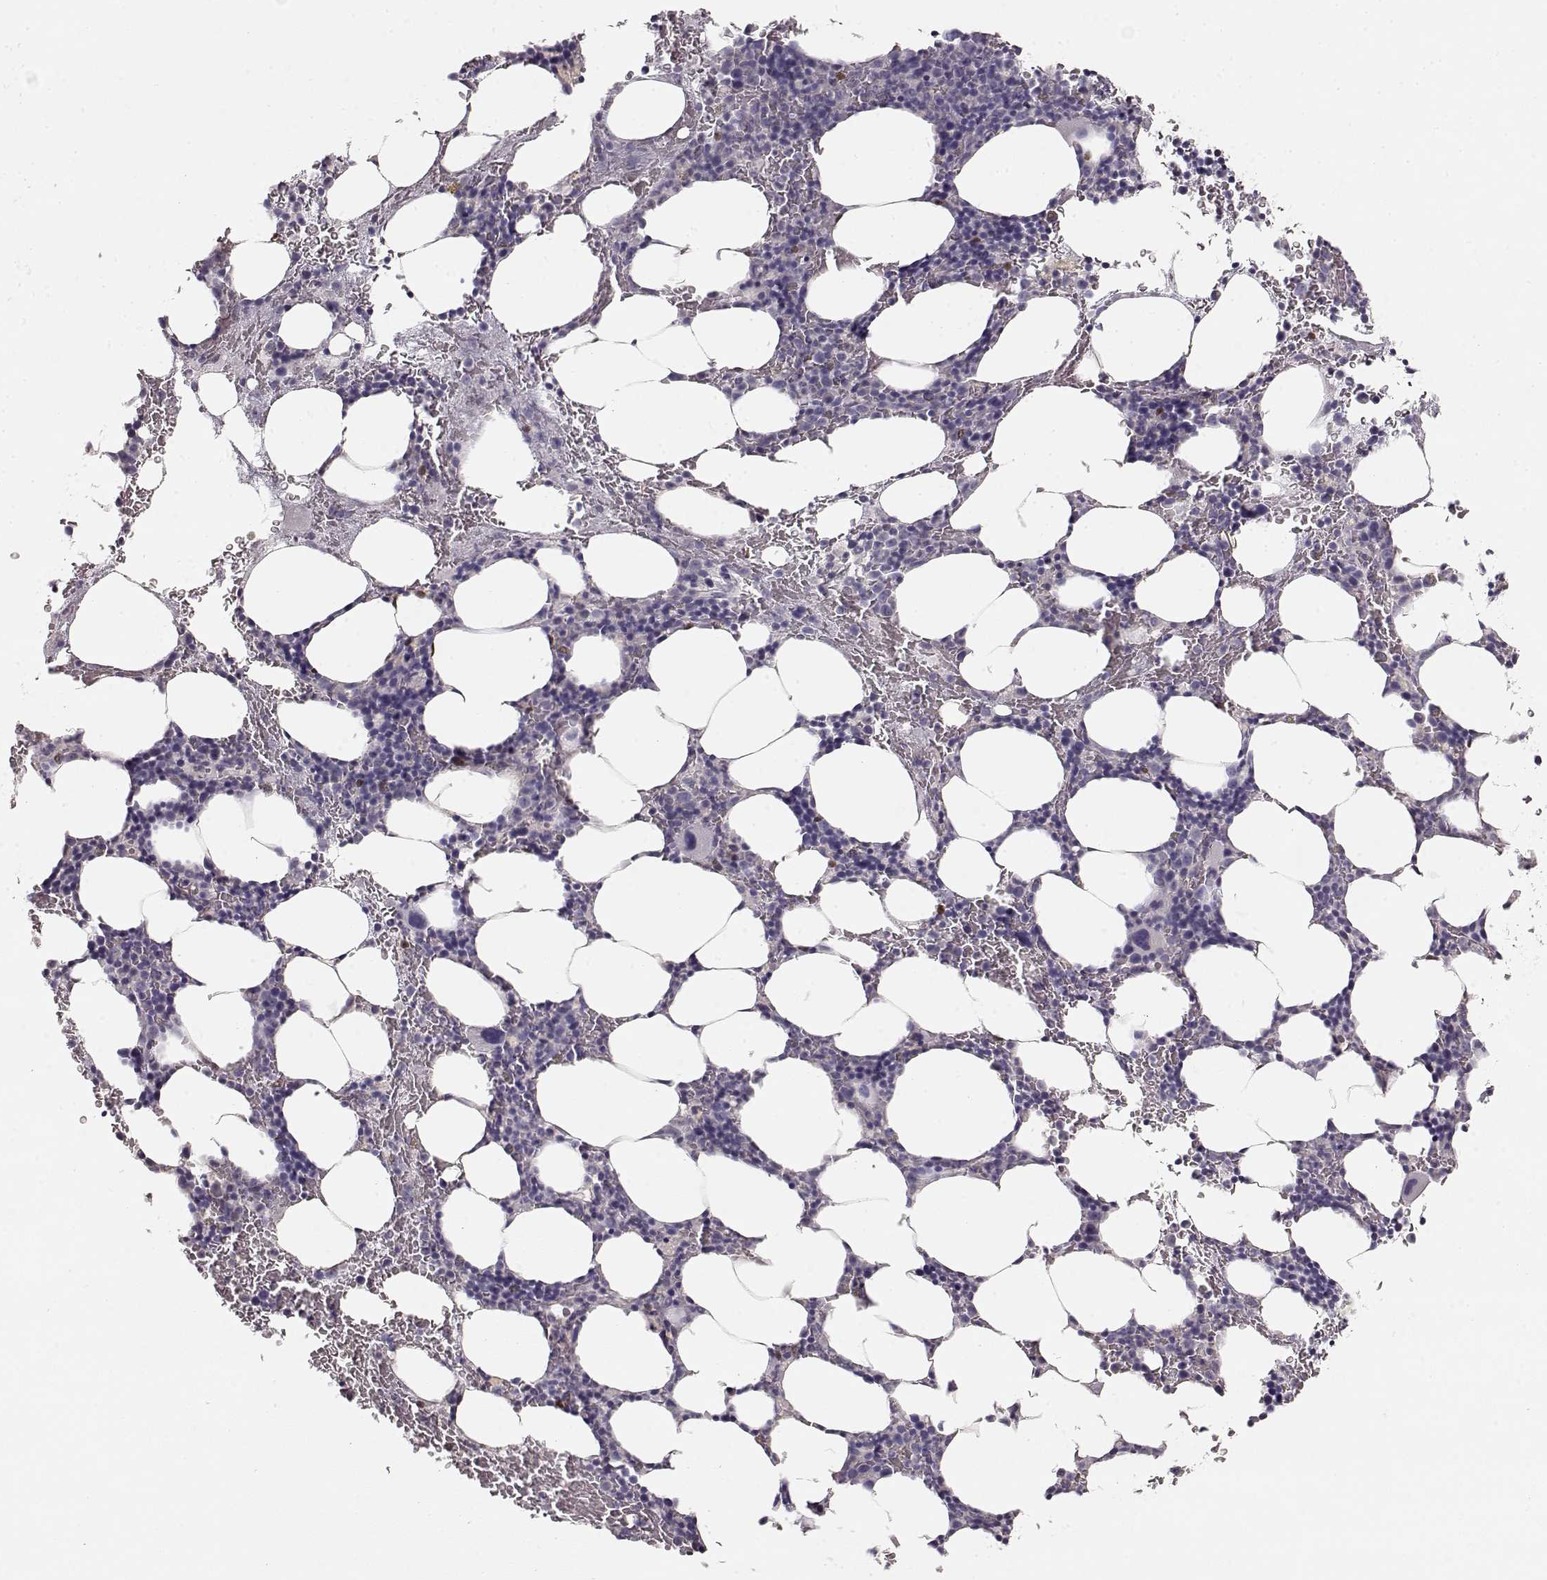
{"staining": {"intensity": "negative", "quantity": "none", "location": "none"}, "tissue": "bone marrow", "cell_type": "Hematopoietic cells", "image_type": "normal", "snomed": [{"axis": "morphology", "description": "Normal tissue, NOS"}, {"axis": "topography", "description": "Bone marrow"}], "caption": "A histopathology image of bone marrow stained for a protein demonstrates no brown staining in hematopoietic cells. (Stains: DAB immunohistochemistry with hematoxylin counter stain, Microscopy: brightfield microscopy at high magnification).", "gene": "S100B", "patient": {"sex": "male", "age": 77}}